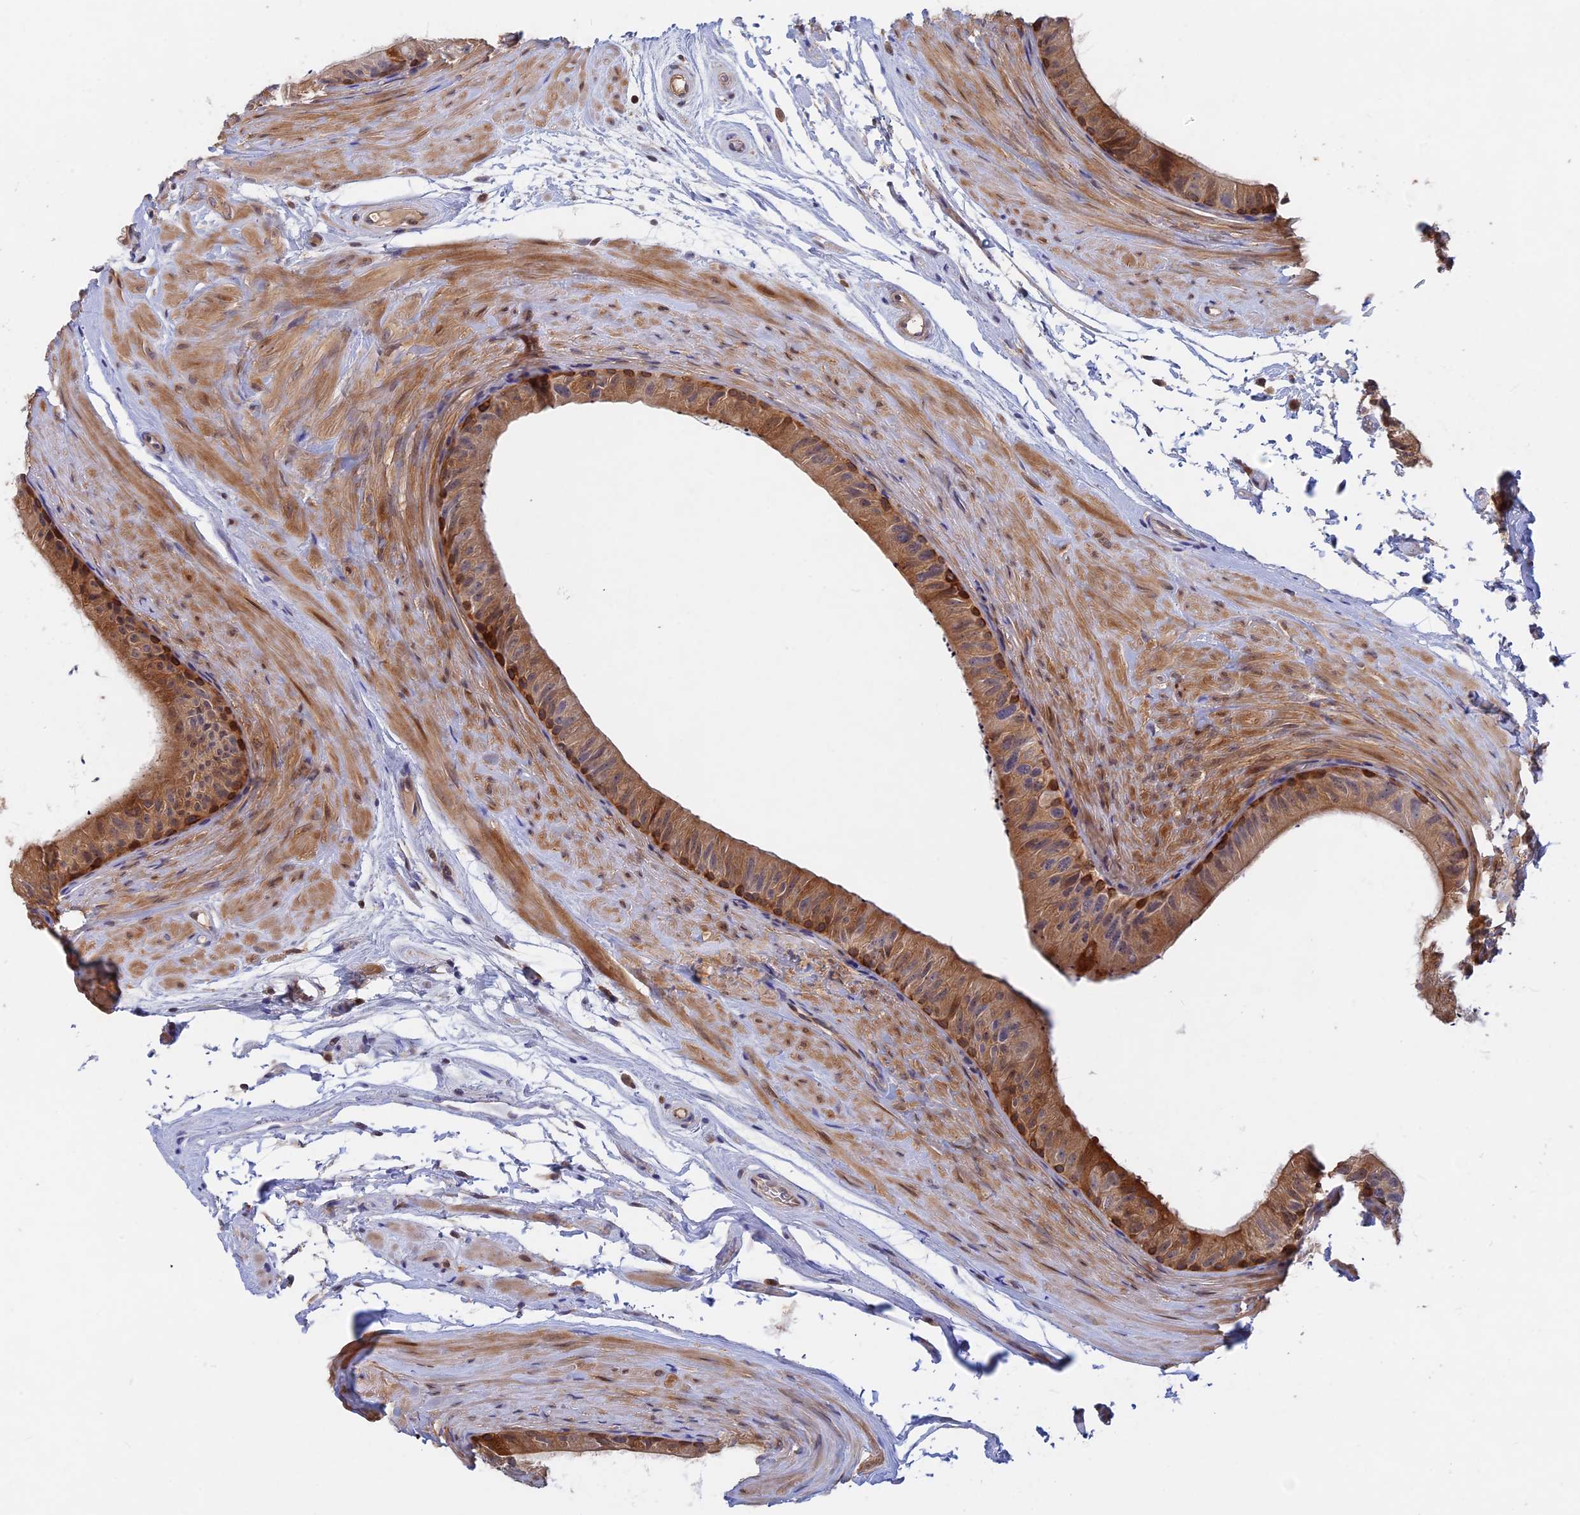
{"staining": {"intensity": "moderate", "quantity": ">75%", "location": "cytoplasmic/membranous,nuclear"}, "tissue": "epididymis", "cell_type": "Glandular cells", "image_type": "normal", "snomed": [{"axis": "morphology", "description": "Normal tissue, NOS"}, {"axis": "topography", "description": "Epididymis"}], "caption": "Epididymis stained with IHC exhibits moderate cytoplasmic/membranous,nuclear positivity in approximately >75% of glandular cells.", "gene": "BLVRA", "patient": {"sex": "male", "age": 45}}